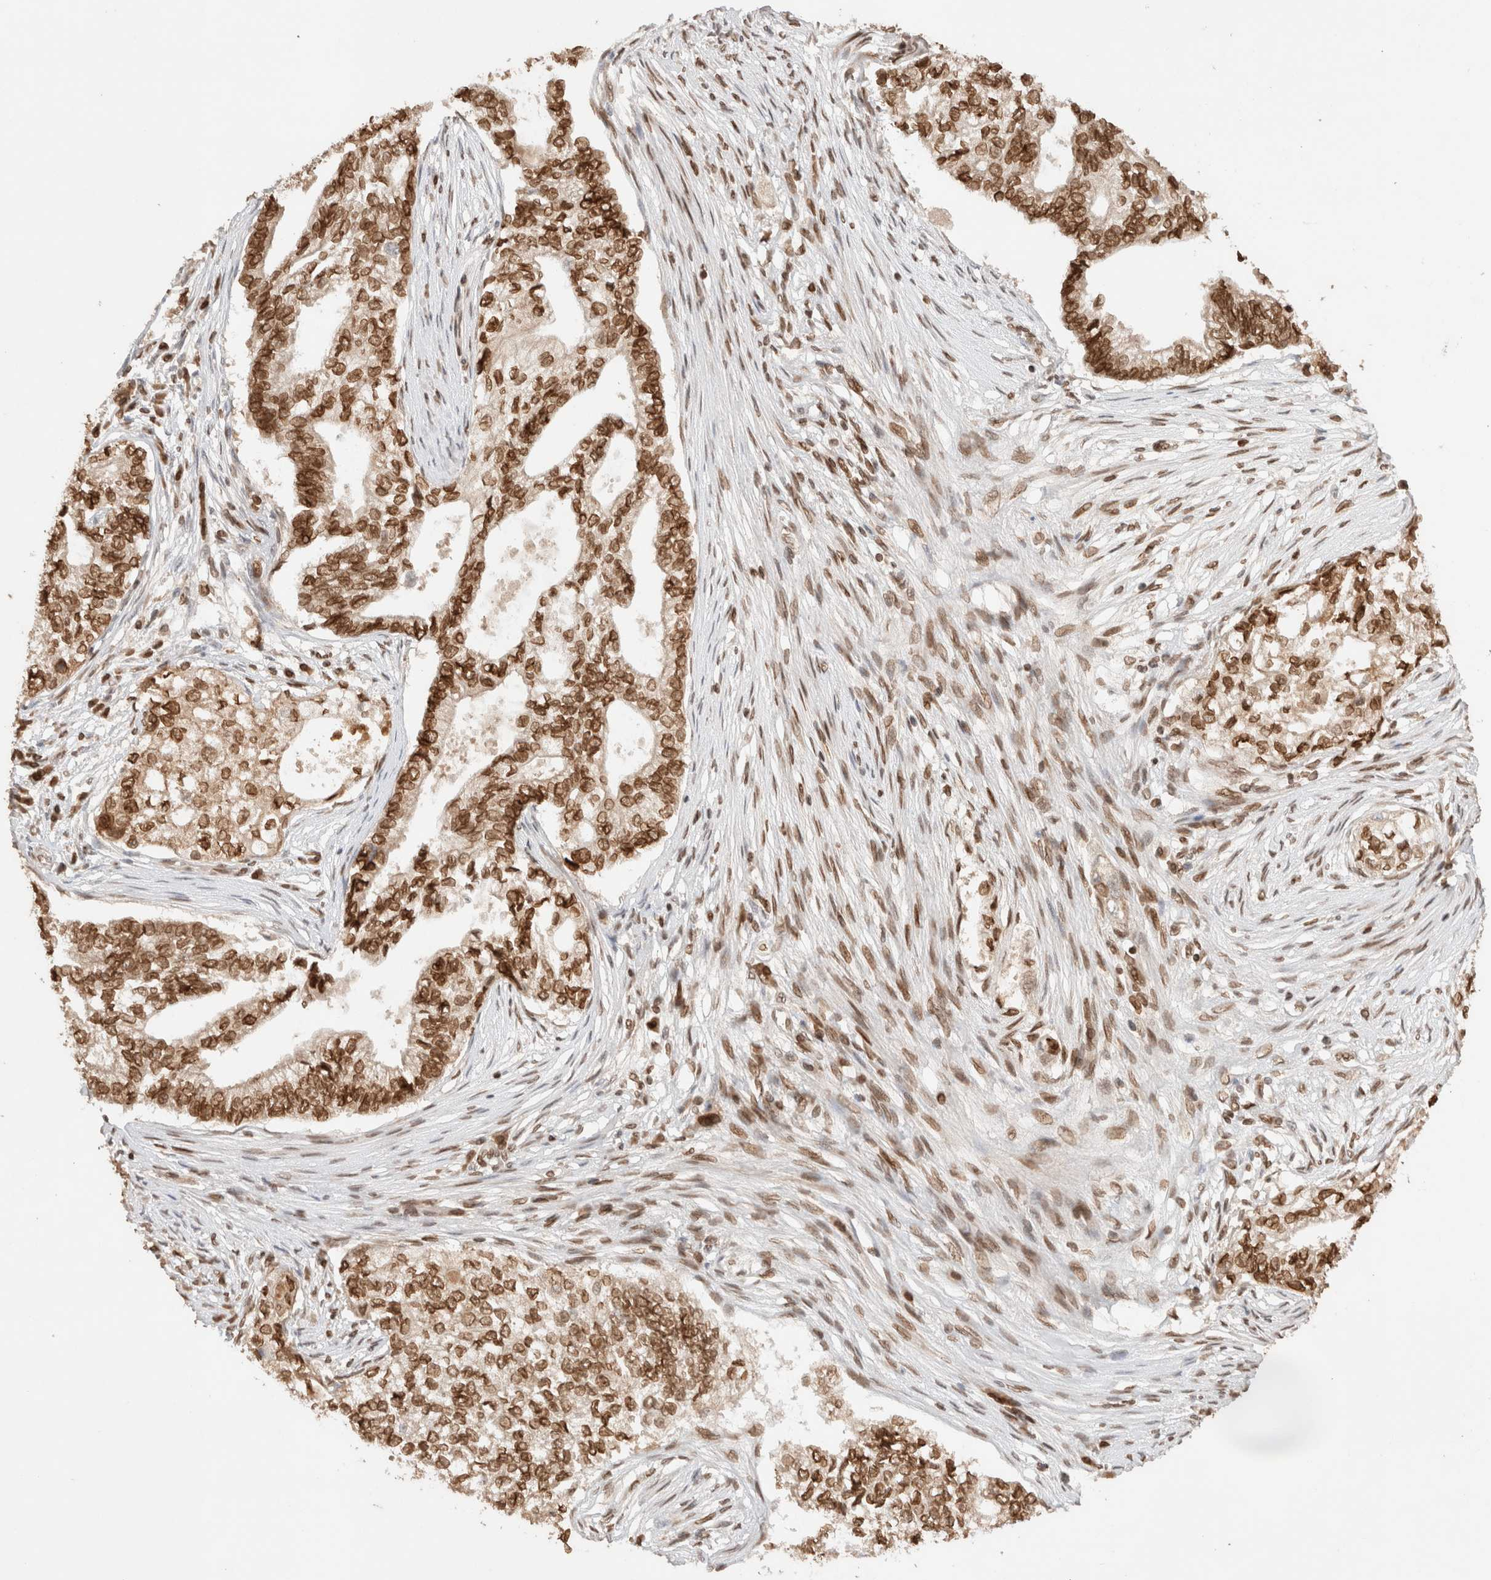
{"staining": {"intensity": "strong", "quantity": ">75%", "location": "cytoplasmic/membranous,nuclear"}, "tissue": "pancreatic cancer", "cell_type": "Tumor cells", "image_type": "cancer", "snomed": [{"axis": "morphology", "description": "Adenocarcinoma, NOS"}, {"axis": "topography", "description": "Pancreas"}], "caption": "Protein expression analysis of human pancreatic adenocarcinoma reveals strong cytoplasmic/membranous and nuclear positivity in approximately >75% of tumor cells.", "gene": "TPR", "patient": {"sex": "male", "age": 72}}